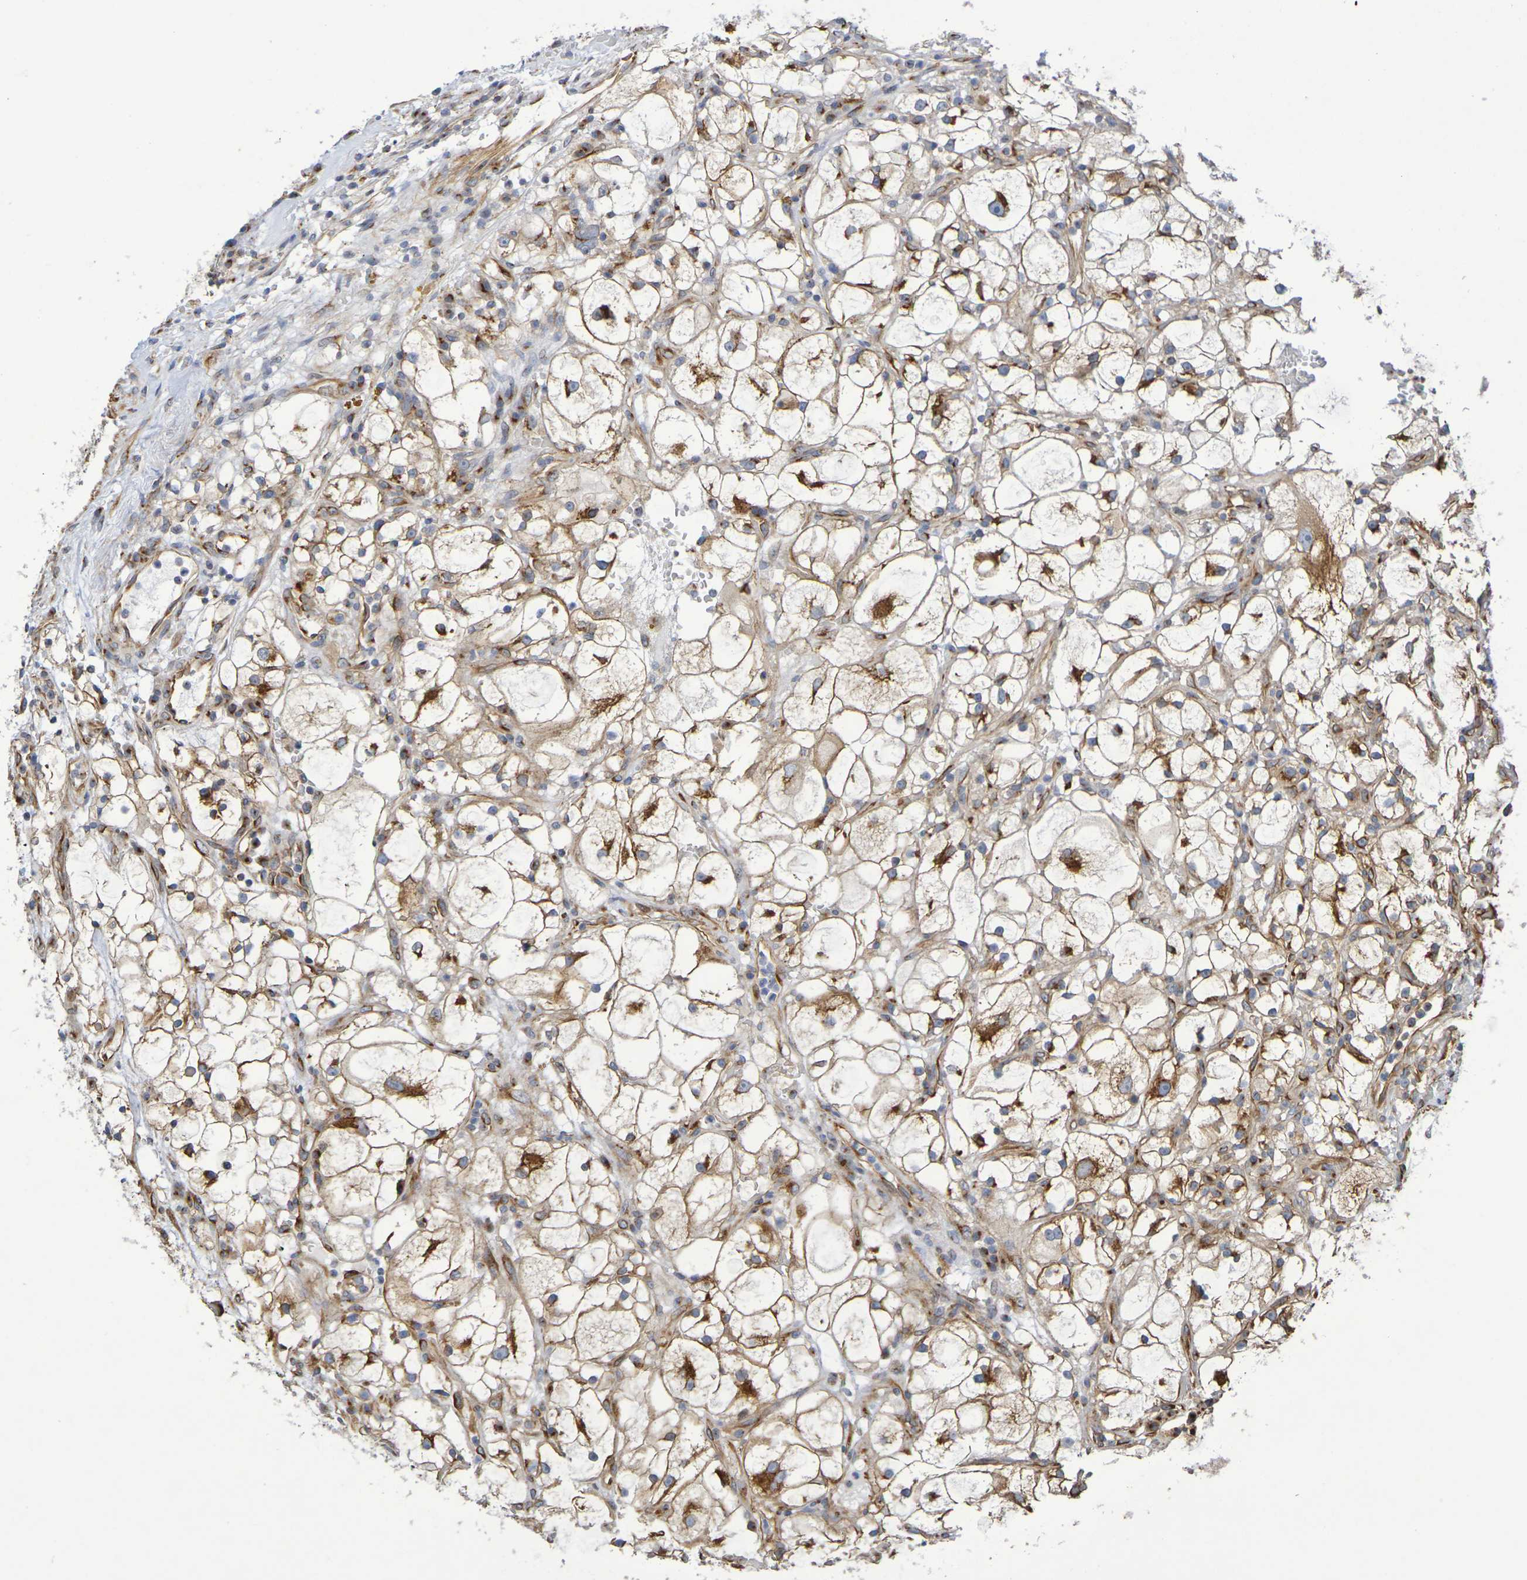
{"staining": {"intensity": "moderate", "quantity": ">75%", "location": "cytoplasmic/membranous"}, "tissue": "renal cancer", "cell_type": "Tumor cells", "image_type": "cancer", "snomed": [{"axis": "morphology", "description": "Adenocarcinoma, NOS"}, {"axis": "topography", "description": "Kidney"}], "caption": "Human renal cancer (adenocarcinoma) stained for a protein (brown) demonstrates moderate cytoplasmic/membranous positive positivity in approximately >75% of tumor cells.", "gene": "DCP2", "patient": {"sex": "female", "age": 60}}